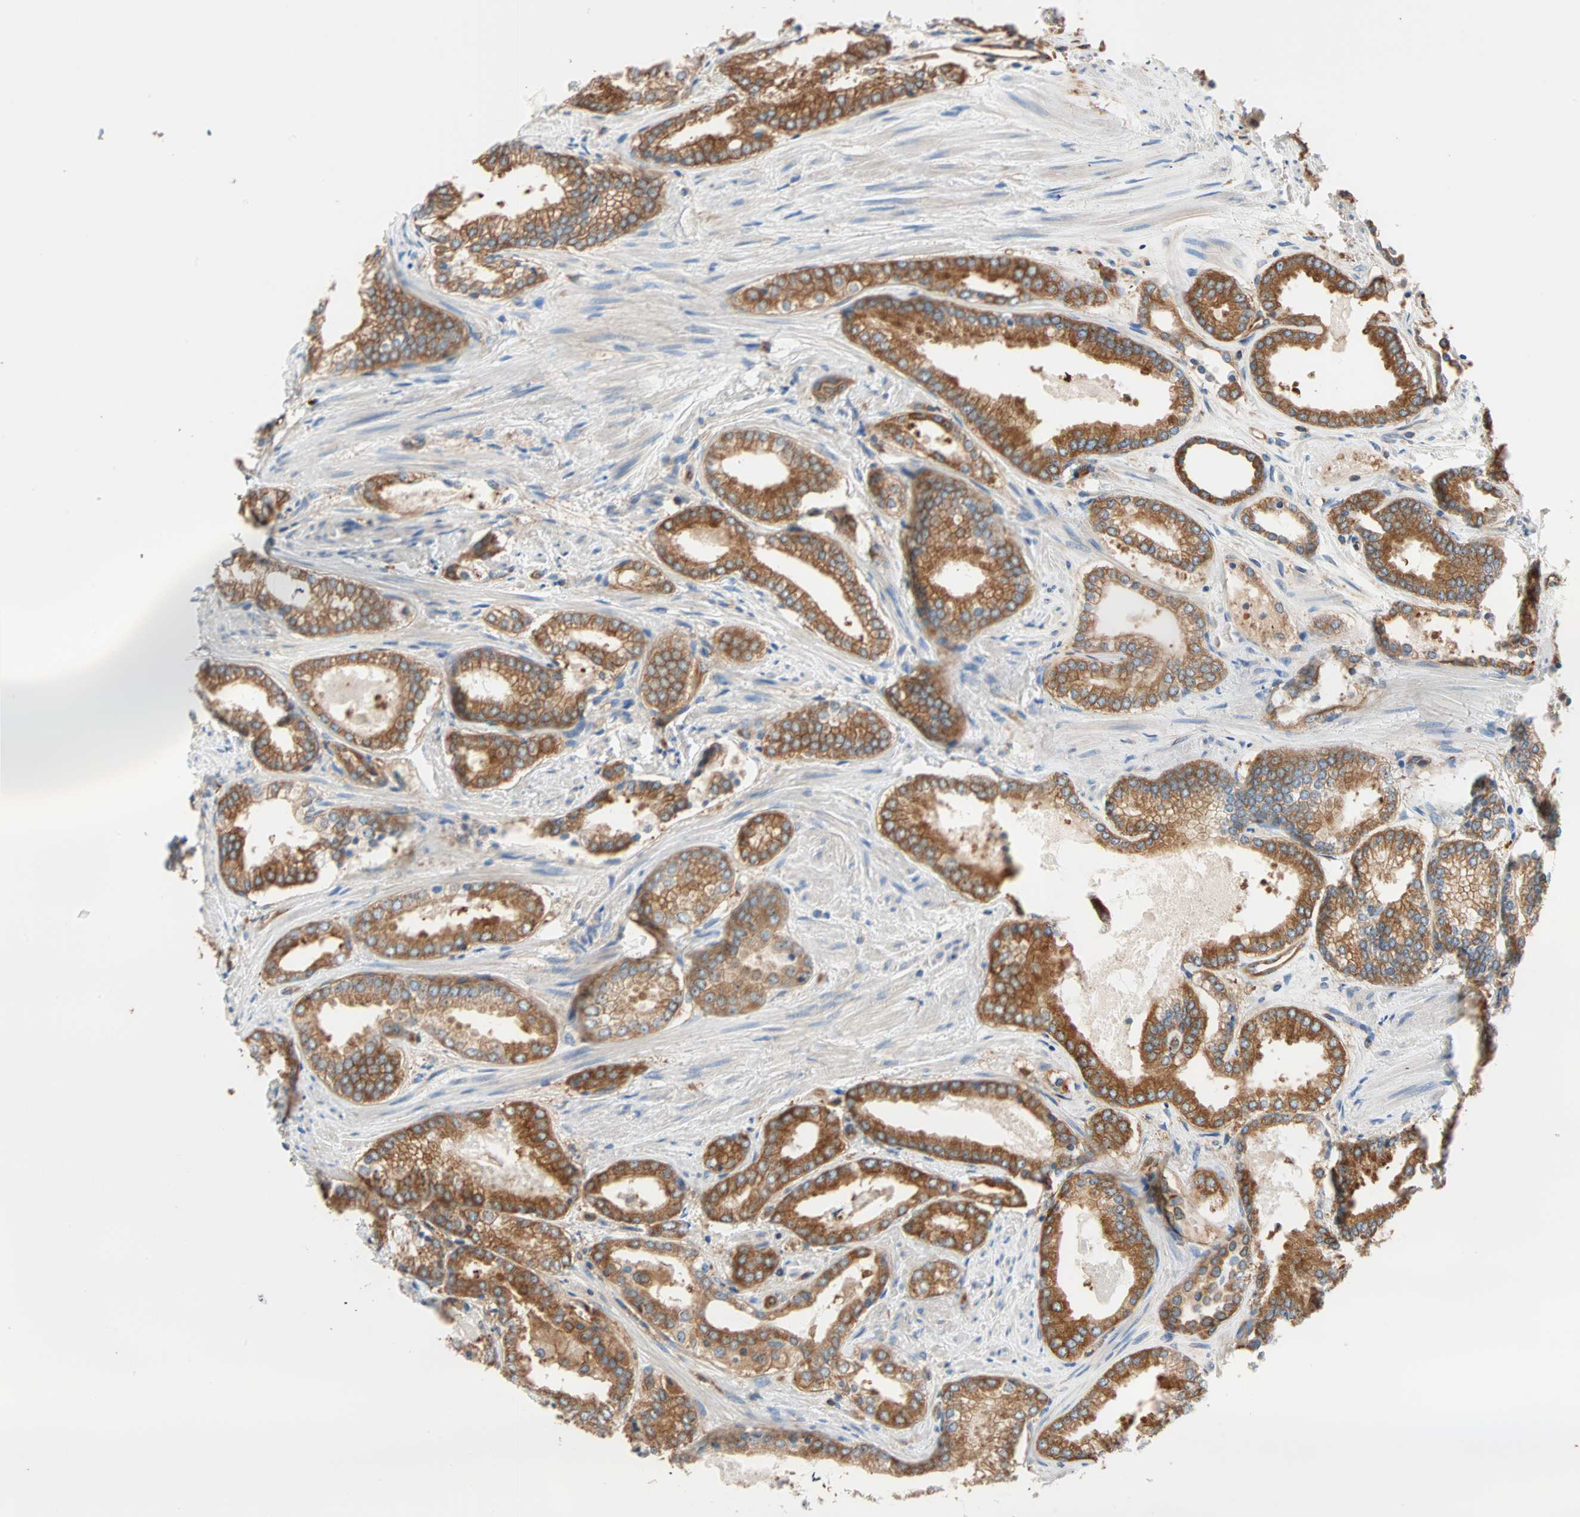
{"staining": {"intensity": "strong", "quantity": "25%-75%", "location": "cytoplasmic/membranous"}, "tissue": "prostate cancer", "cell_type": "Tumor cells", "image_type": "cancer", "snomed": [{"axis": "morphology", "description": "Adenocarcinoma, Low grade"}, {"axis": "topography", "description": "Prostate"}], "caption": "Protein analysis of prostate cancer tissue reveals strong cytoplasmic/membranous expression in approximately 25%-75% of tumor cells. Ihc stains the protein in brown and the nuclei are stained blue.", "gene": "EEF2", "patient": {"sex": "male", "age": 60}}